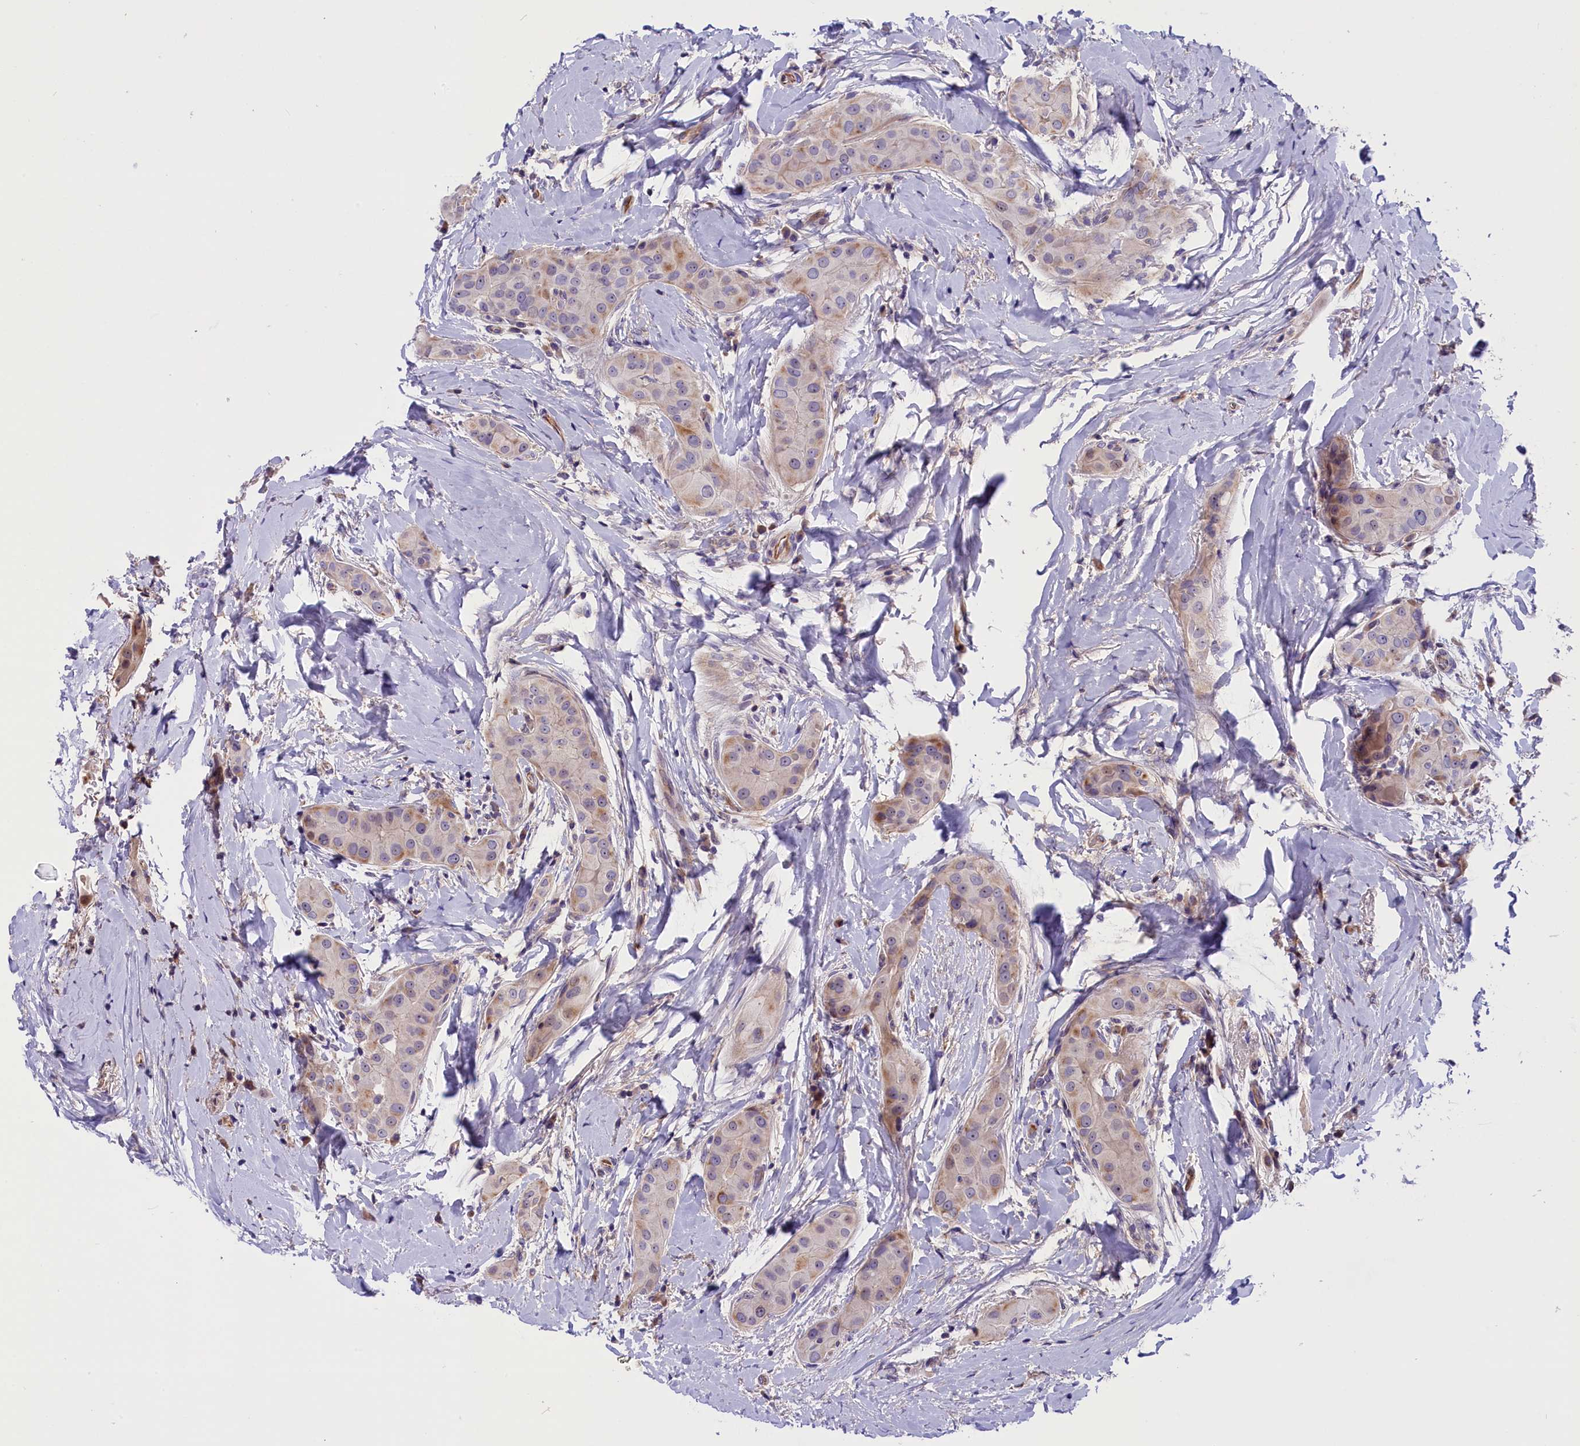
{"staining": {"intensity": "weak", "quantity": "<25%", "location": "cytoplasmic/membranous"}, "tissue": "thyroid cancer", "cell_type": "Tumor cells", "image_type": "cancer", "snomed": [{"axis": "morphology", "description": "Papillary adenocarcinoma, NOS"}, {"axis": "topography", "description": "Thyroid gland"}], "caption": "Thyroid cancer stained for a protein using immunohistochemistry (IHC) demonstrates no staining tumor cells.", "gene": "CCDC32", "patient": {"sex": "male", "age": 33}}